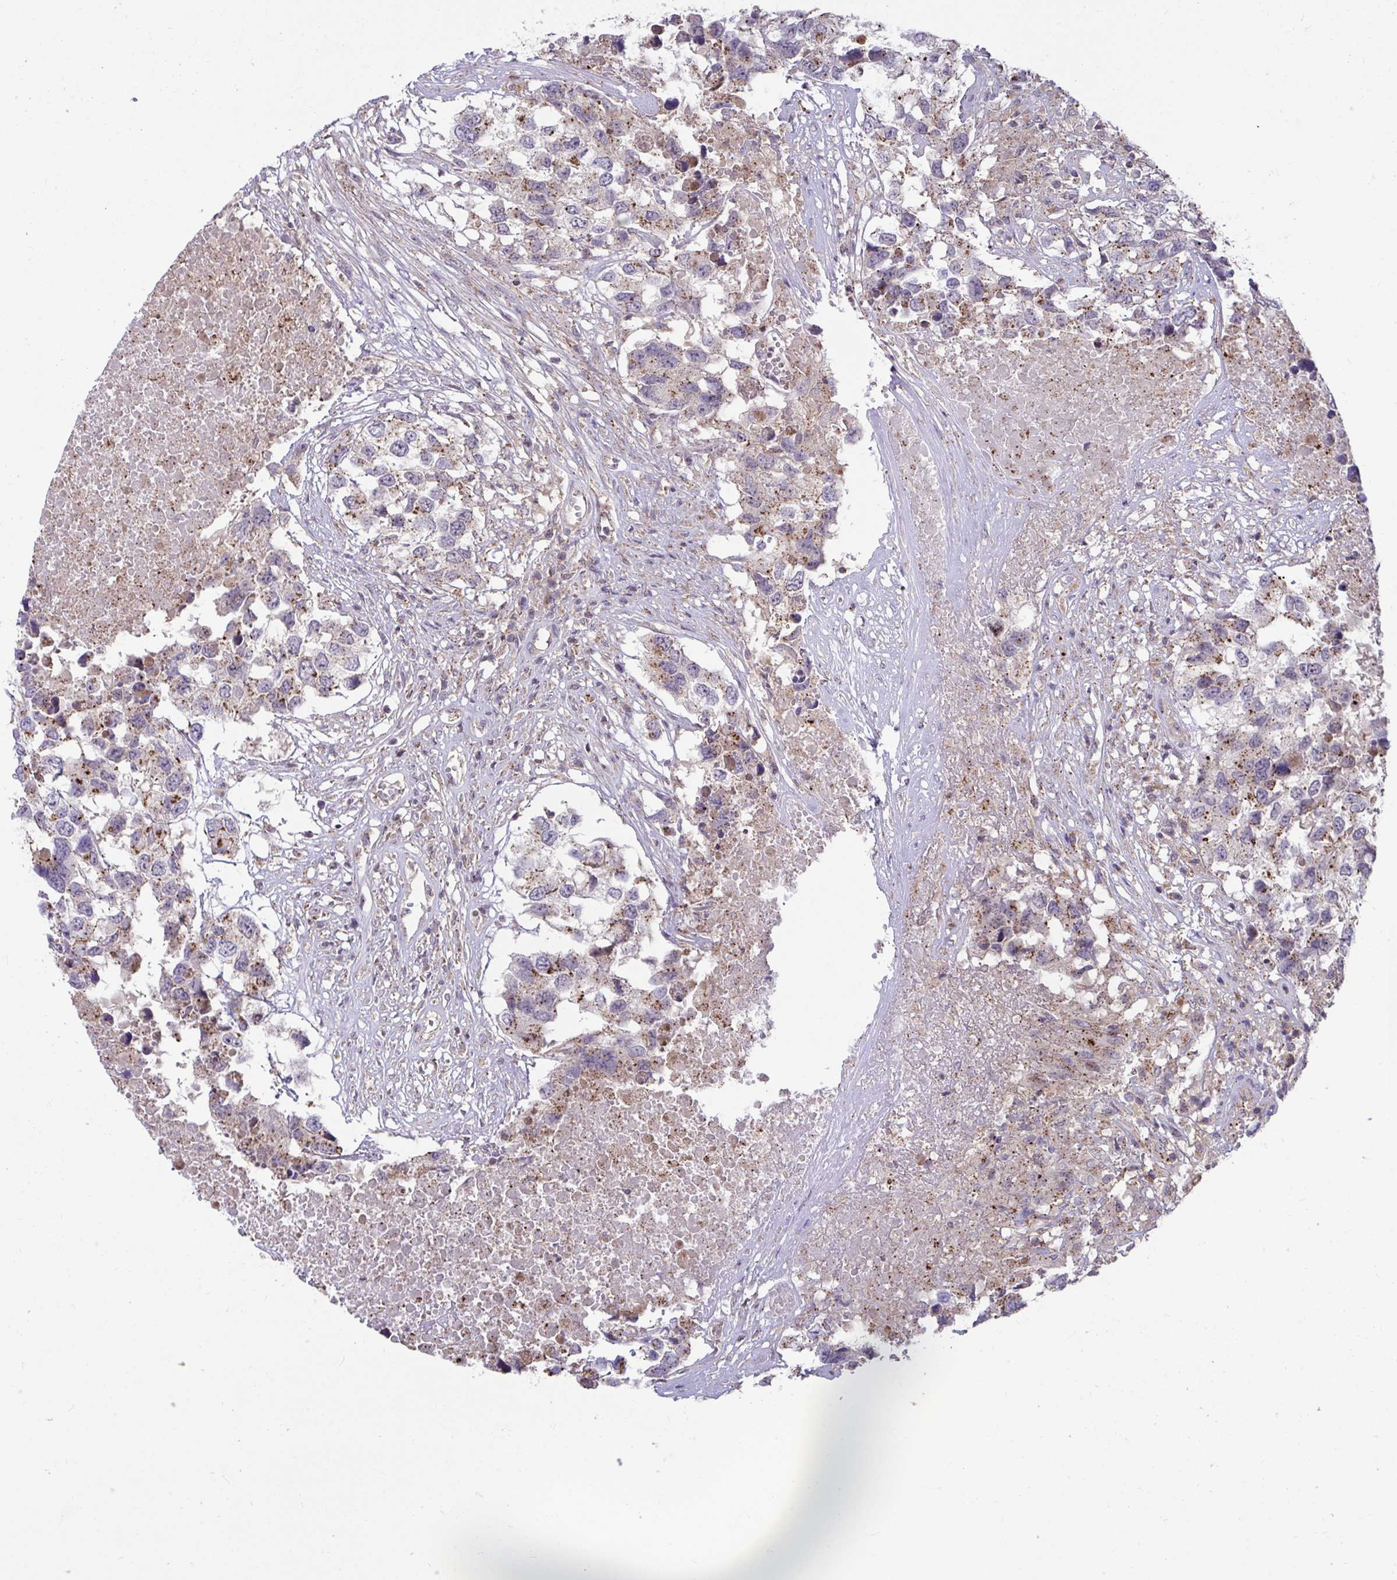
{"staining": {"intensity": "moderate", "quantity": ">75%", "location": "cytoplasmic/membranous"}, "tissue": "testis cancer", "cell_type": "Tumor cells", "image_type": "cancer", "snomed": [{"axis": "morphology", "description": "Carcinoma, Embryonal, NOS"}, {"axis": "topography", "description": "Testis"}], "caption": "This photomicrograph exhibits IHC staining of testis cancer (embryonal carcinoma), with medium moderate cytoplasmic/membranous staining in approximately >75% of tumor cells.", "gene": "IST1", "patient": {"sex": "male", "age": 83}}